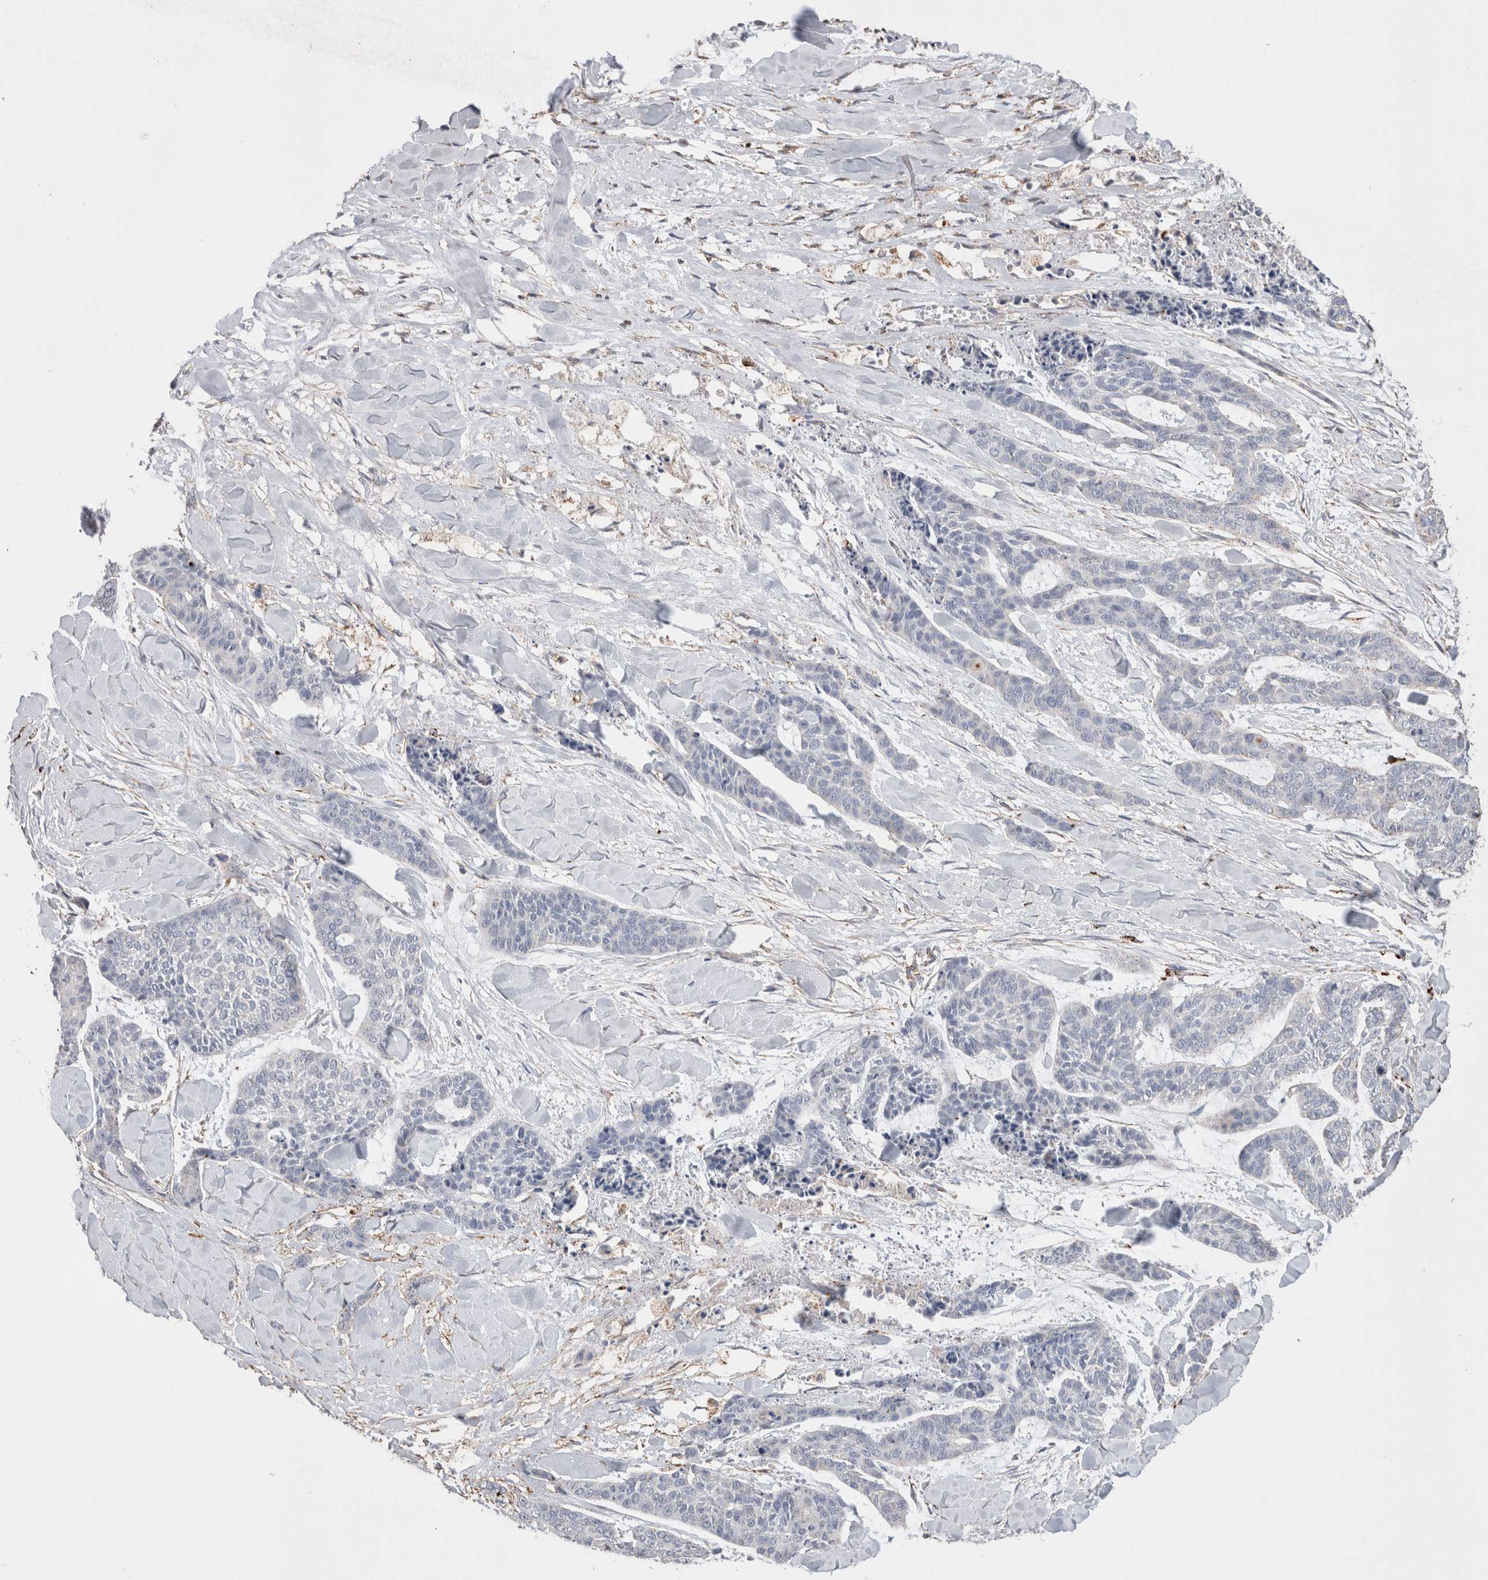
{"staining": {"intensity": "negative", "quantity": "none", "location": "none"}, "tissue": "skin cancer", "cell_type": "Tumor cells", "image_type": "cancer", "snomed": [{"axis": "morphology", "description": "Basal cell carcinoma"}, {"axis": "topography", "description": "Skin"}], "caption": "The photomicrograph demonstrates no significant staining in tumor cells of skin cancer (basal cell carcinoma). (DAB (3,3'-diaminobenzidine) IHC, high magnification).", "gene": "CTSA", "patient": {"sex": "female", "age": 64}}